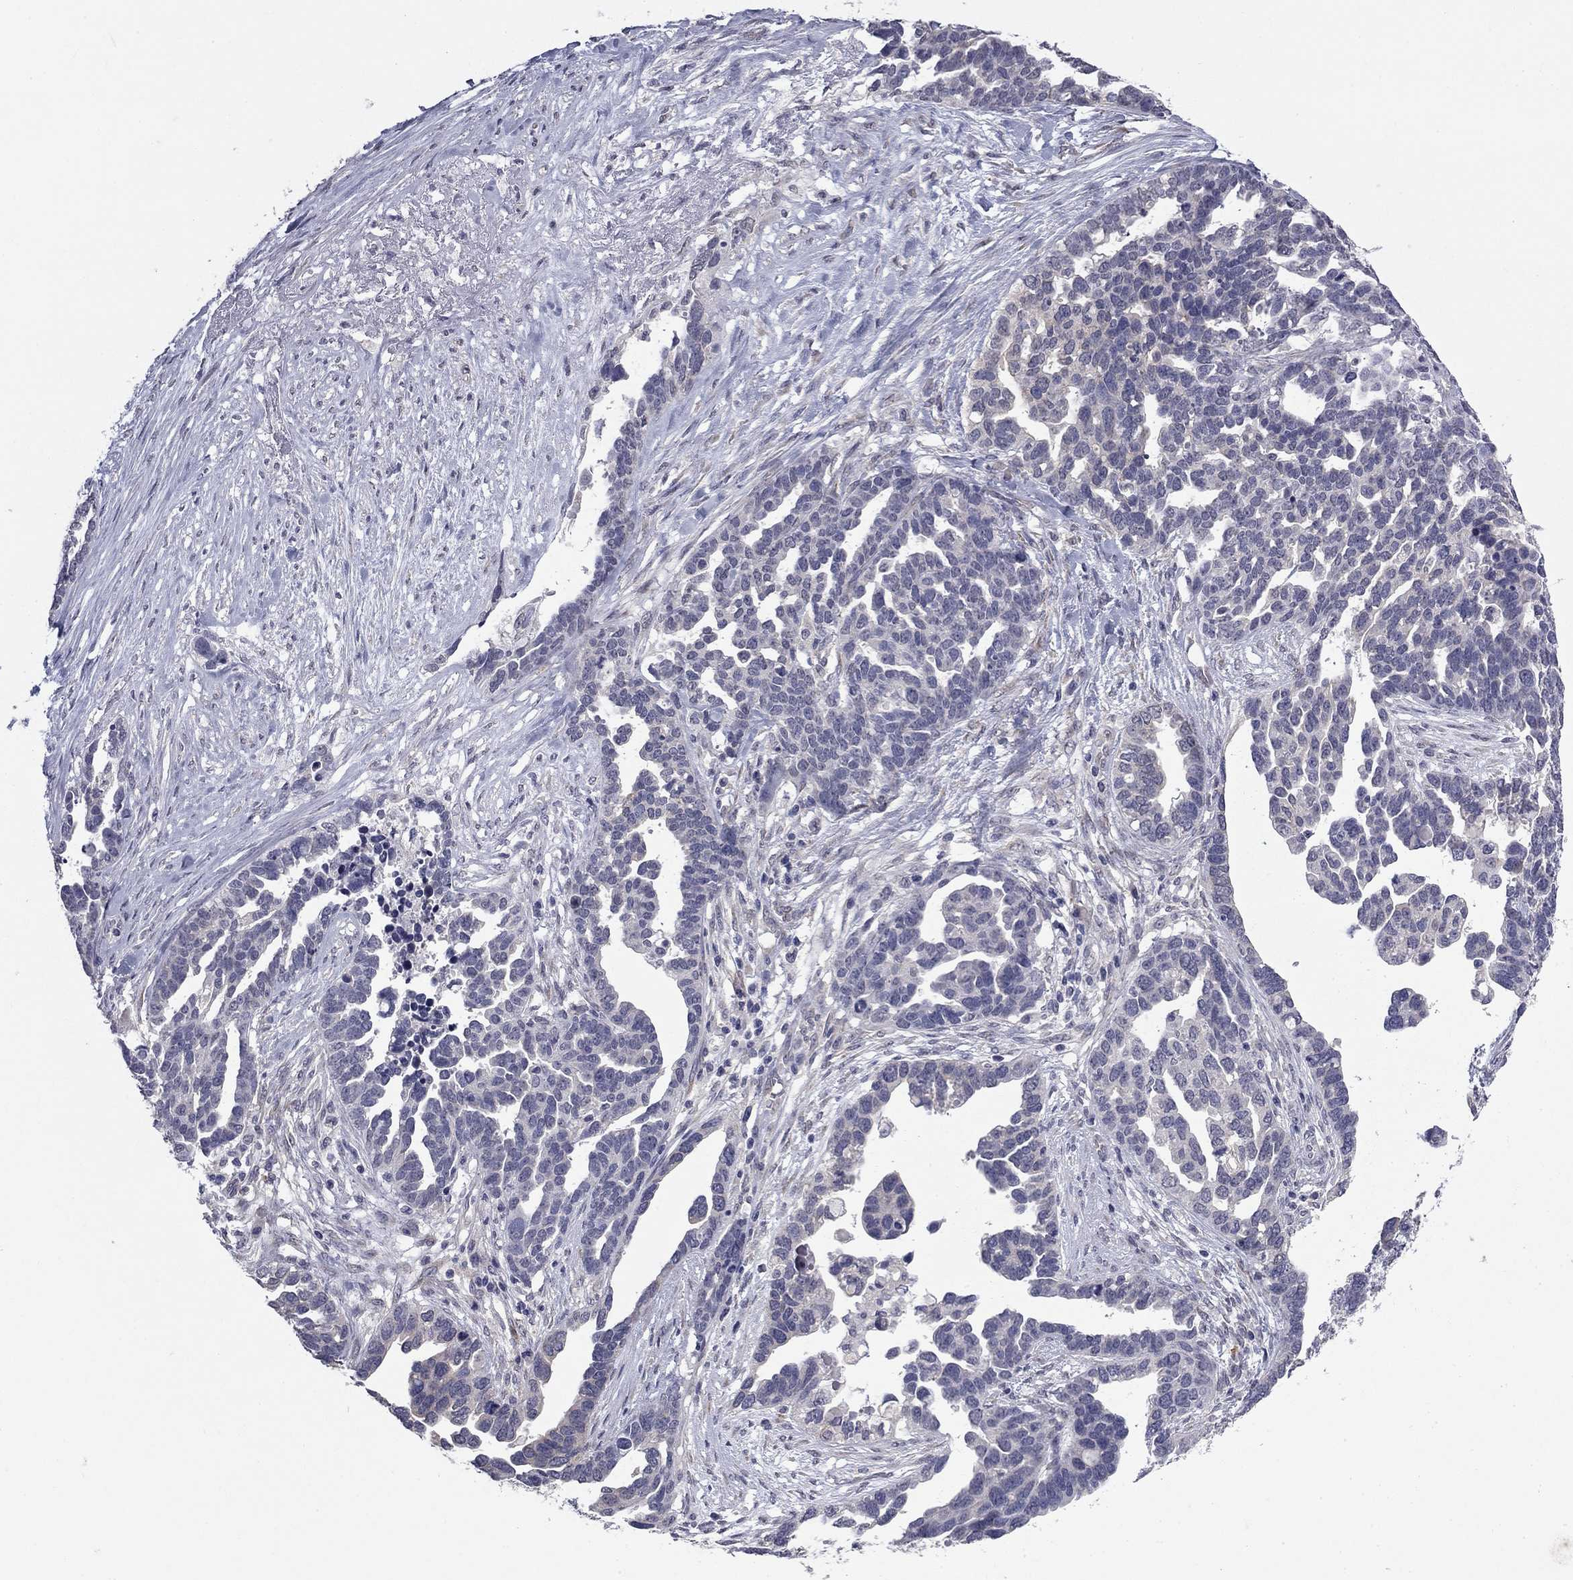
{"staining": {"intensity": "negative", "quantity": "none", "location": "none"}, "tissue": "ovarian cancer", "cell_type": "Tumor cells", "image_type": "cancer", "snomed": [{"axis": "morphology", "description": "Cystadenocarcinoma, serous, NOS"}, {"axis": "topography", "description": "Ovary"}], "caption": "High power microscopy histopathology image of an IHC histopathology image of ovarian serous cystadenocarcinoma, revealing no significant positivity in tumor cells.", "gene": "PRRT2", "patient": {"sex": "female", "age": 54}}